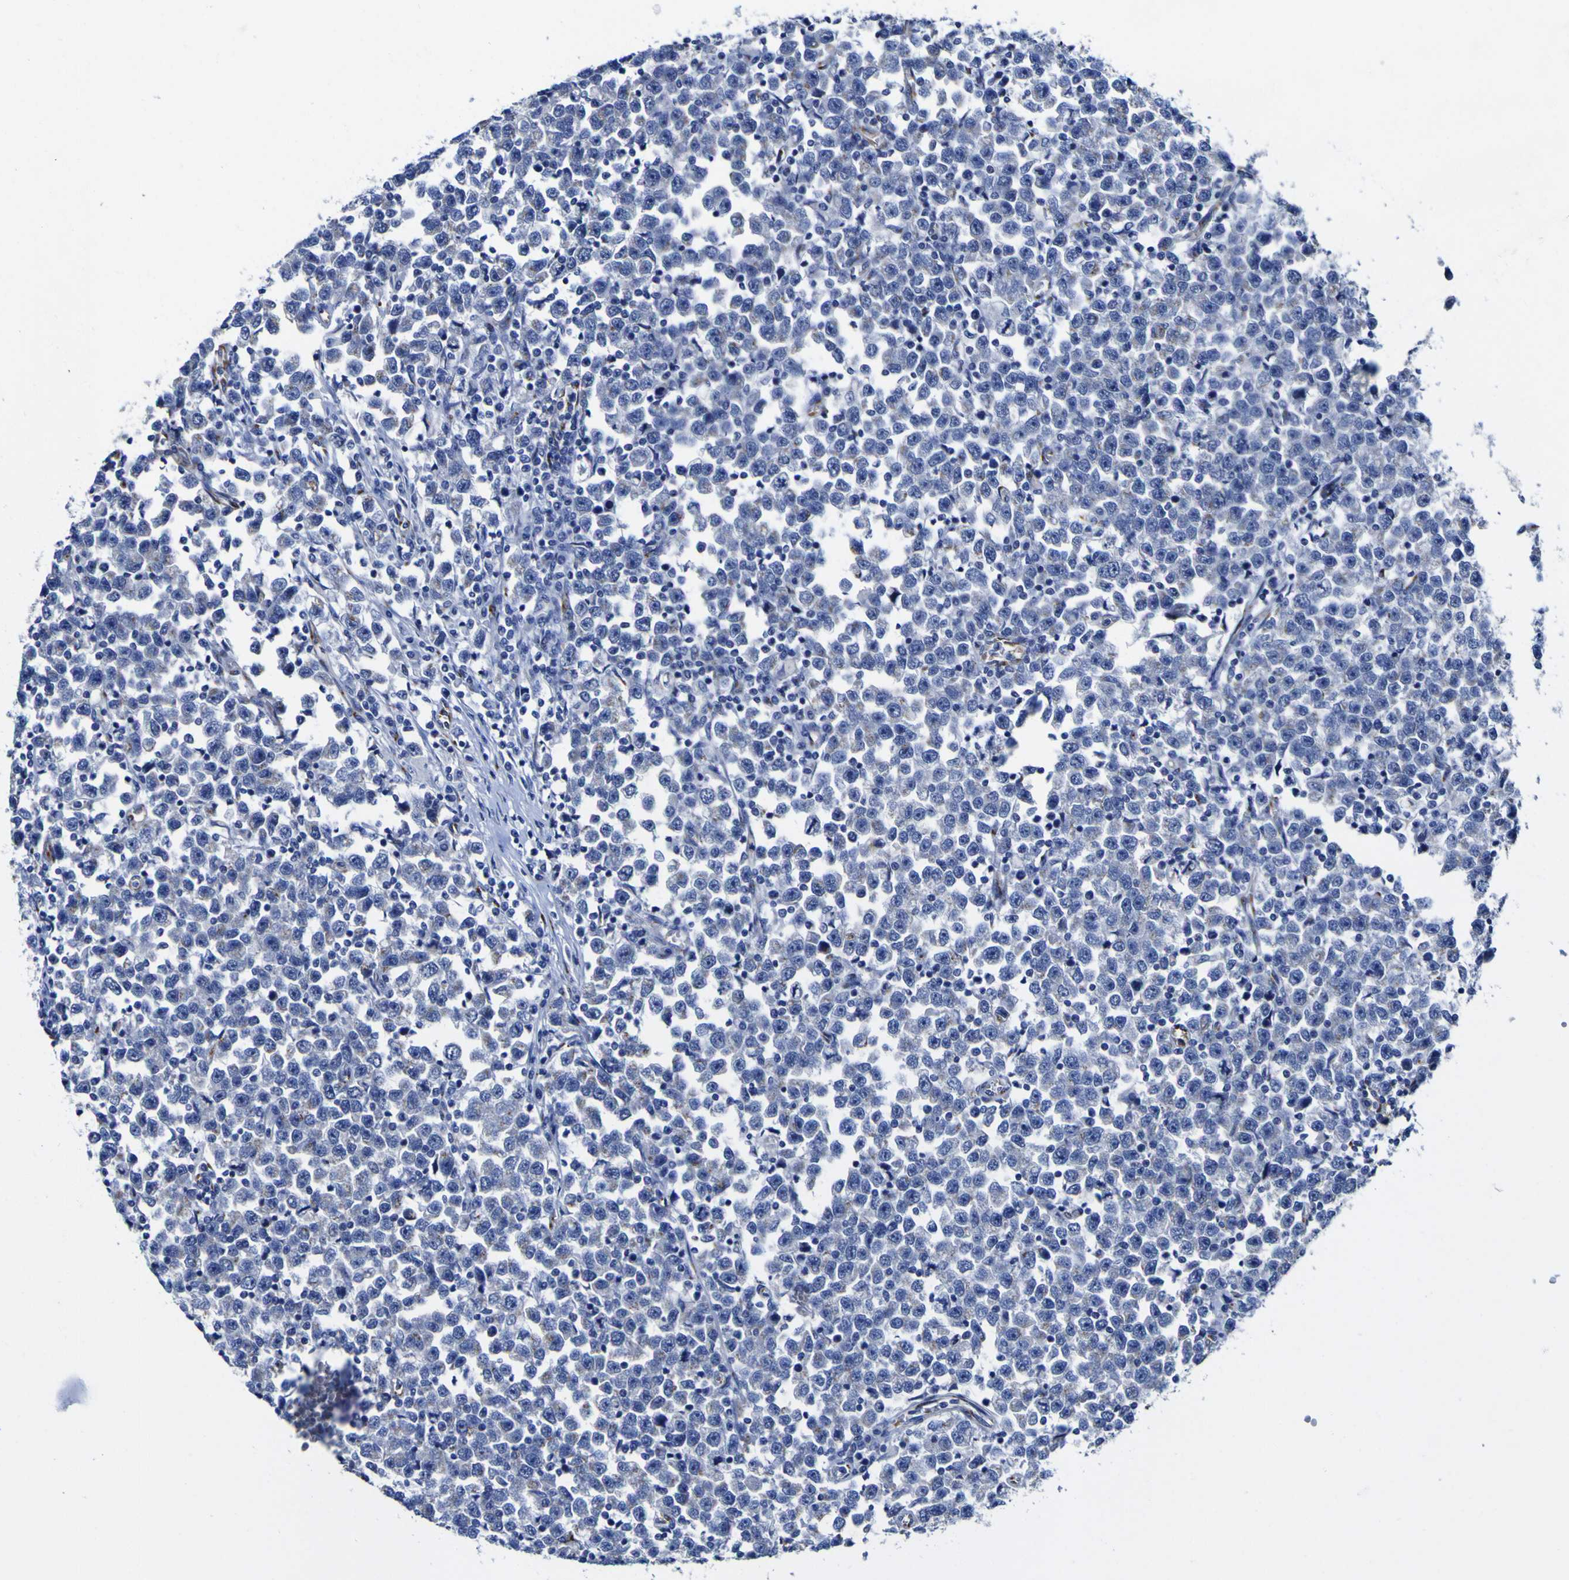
{"staining": {"intensity": "negative", "quantity": "none", "location": "none"}, "tissue": "testis cancer", "cell_type": "Tumor cells", "image_type": "cancer", "snomed": [{"axis": "morphology", "description": "Seminoma, NOS"}, {"axis": "topography", "description": "Testis"}], "caption": "Histopathology image shows no significant protein positivity in tumor cells of testis cancer (seminoma).", "gene": "GOLM1", "patient": {"sex": "male", "age": 43}}